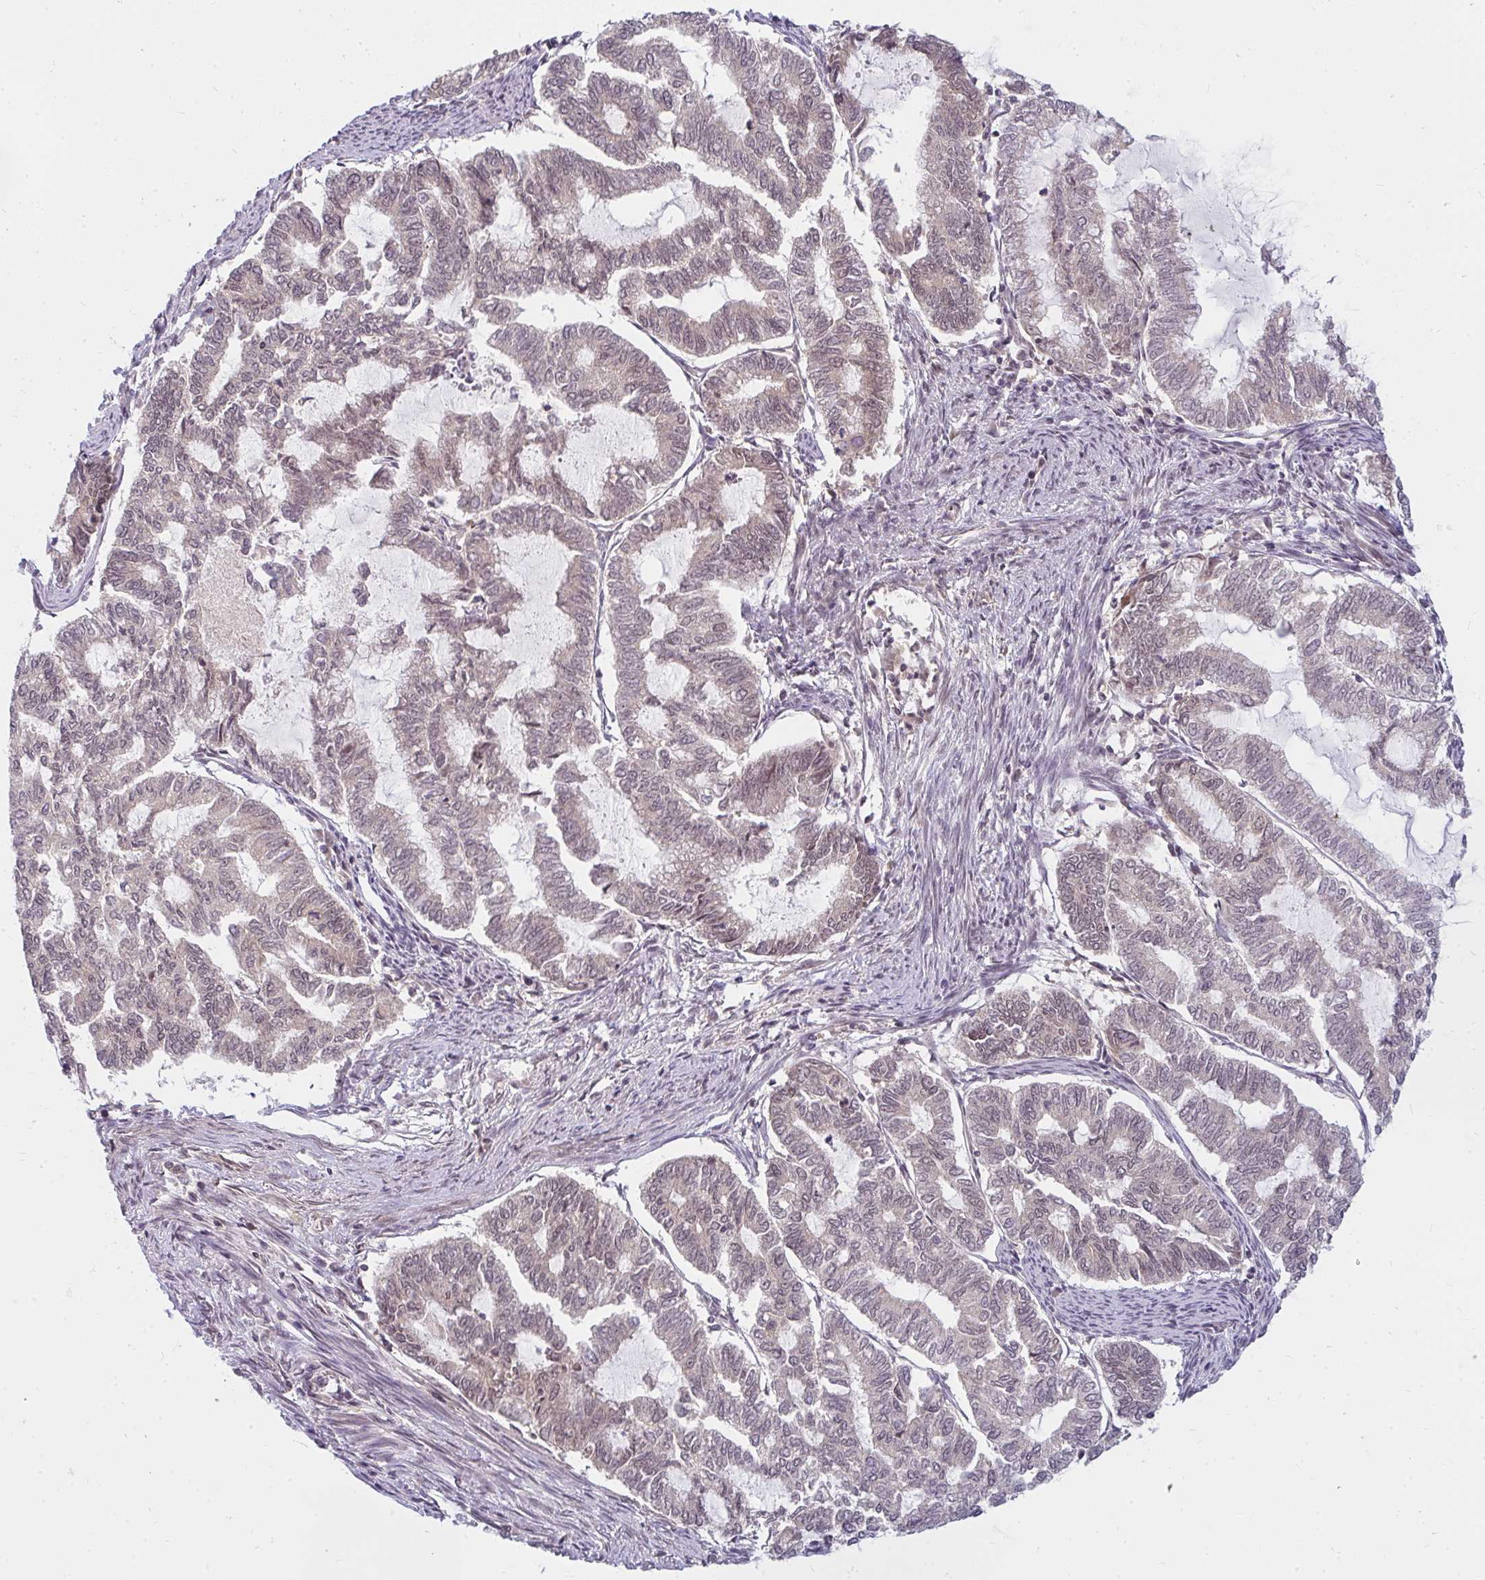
{"staining": {"intensity": "weak", "quantity": "<25%", "location": "nuclear"}, "tissue": "endometrial cancer", "cell_type": "Tumor cells", "image_type": "cancer", "snomed": [{"axis": "morphology", "description": "Adenocarcinoma, NOS"}, {"axis": "topography", "description": "Endometrium"}], "caption": "DAB (3,3'-diaminobenzidine) immunohistochemical staining of endometrial adenocarcinoma shows no significant expression in tumor cells.", "gene": "GTF3C6", "patient": {"sex": "female", "age": 79}}